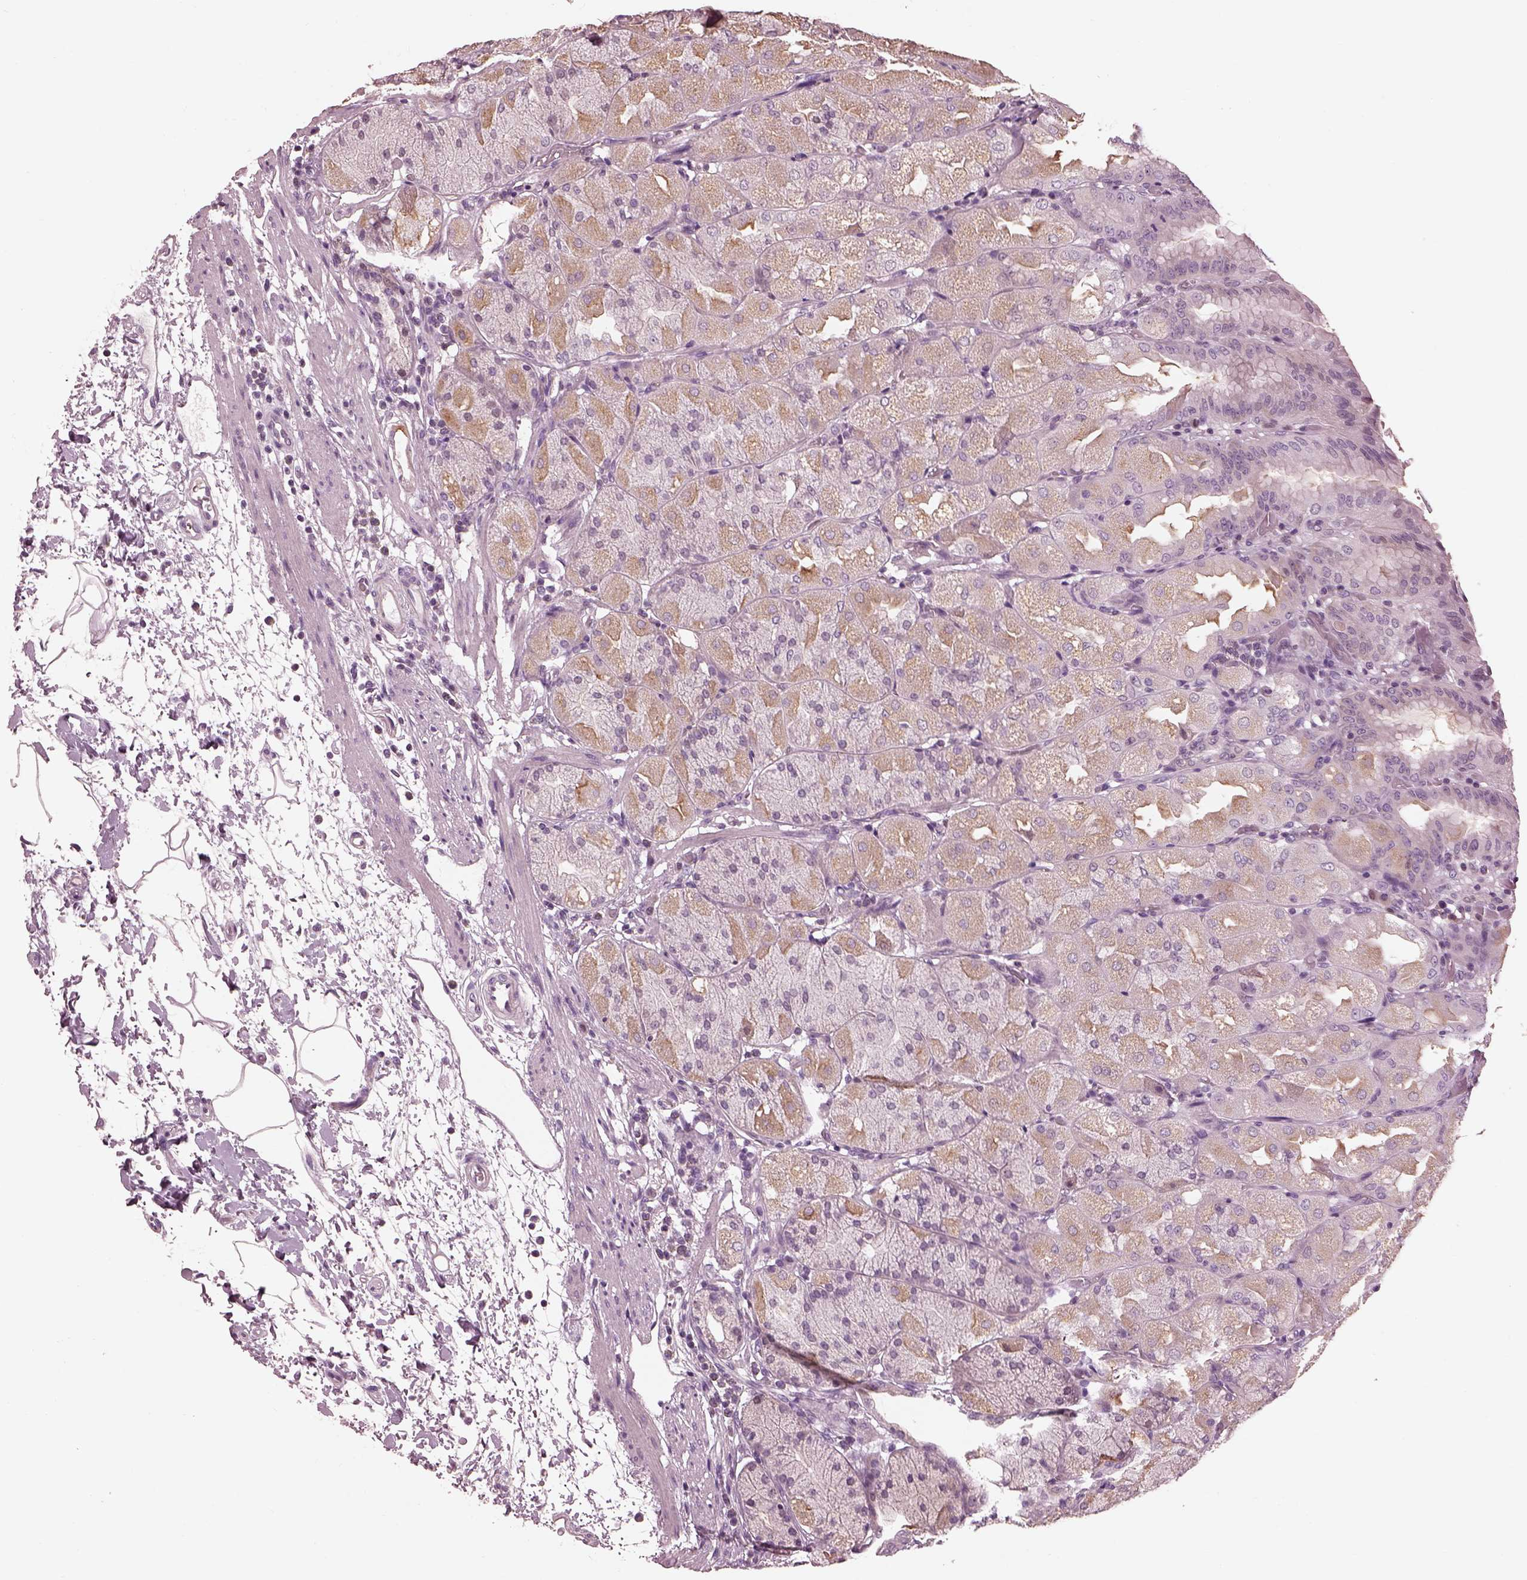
{"staining": {"intensity": "moderate", "quantity": "<25%", "location": "cytoplasmic/membranous"}, "tissue": "stomach", "cell_type": "Glandular cells", "image_type": "normal", "snomed": [{"axis": "morphology", "description": "Normal tissue, NOS"}, {"axis": "topography", "description": "Stomach, upper"}, {"axis": "topography", "description": "Stomach"}, {"axis": "topography", "description": "Stomach, lower"}], "caption": "Stomach stained with immunohistochemistry (IHC) displays moderate cytoplasmic/membranous staining in approximately <25% of glandular cells.", "gene": "BFSP1", "patient": {"sex": "male", "age": 62}}